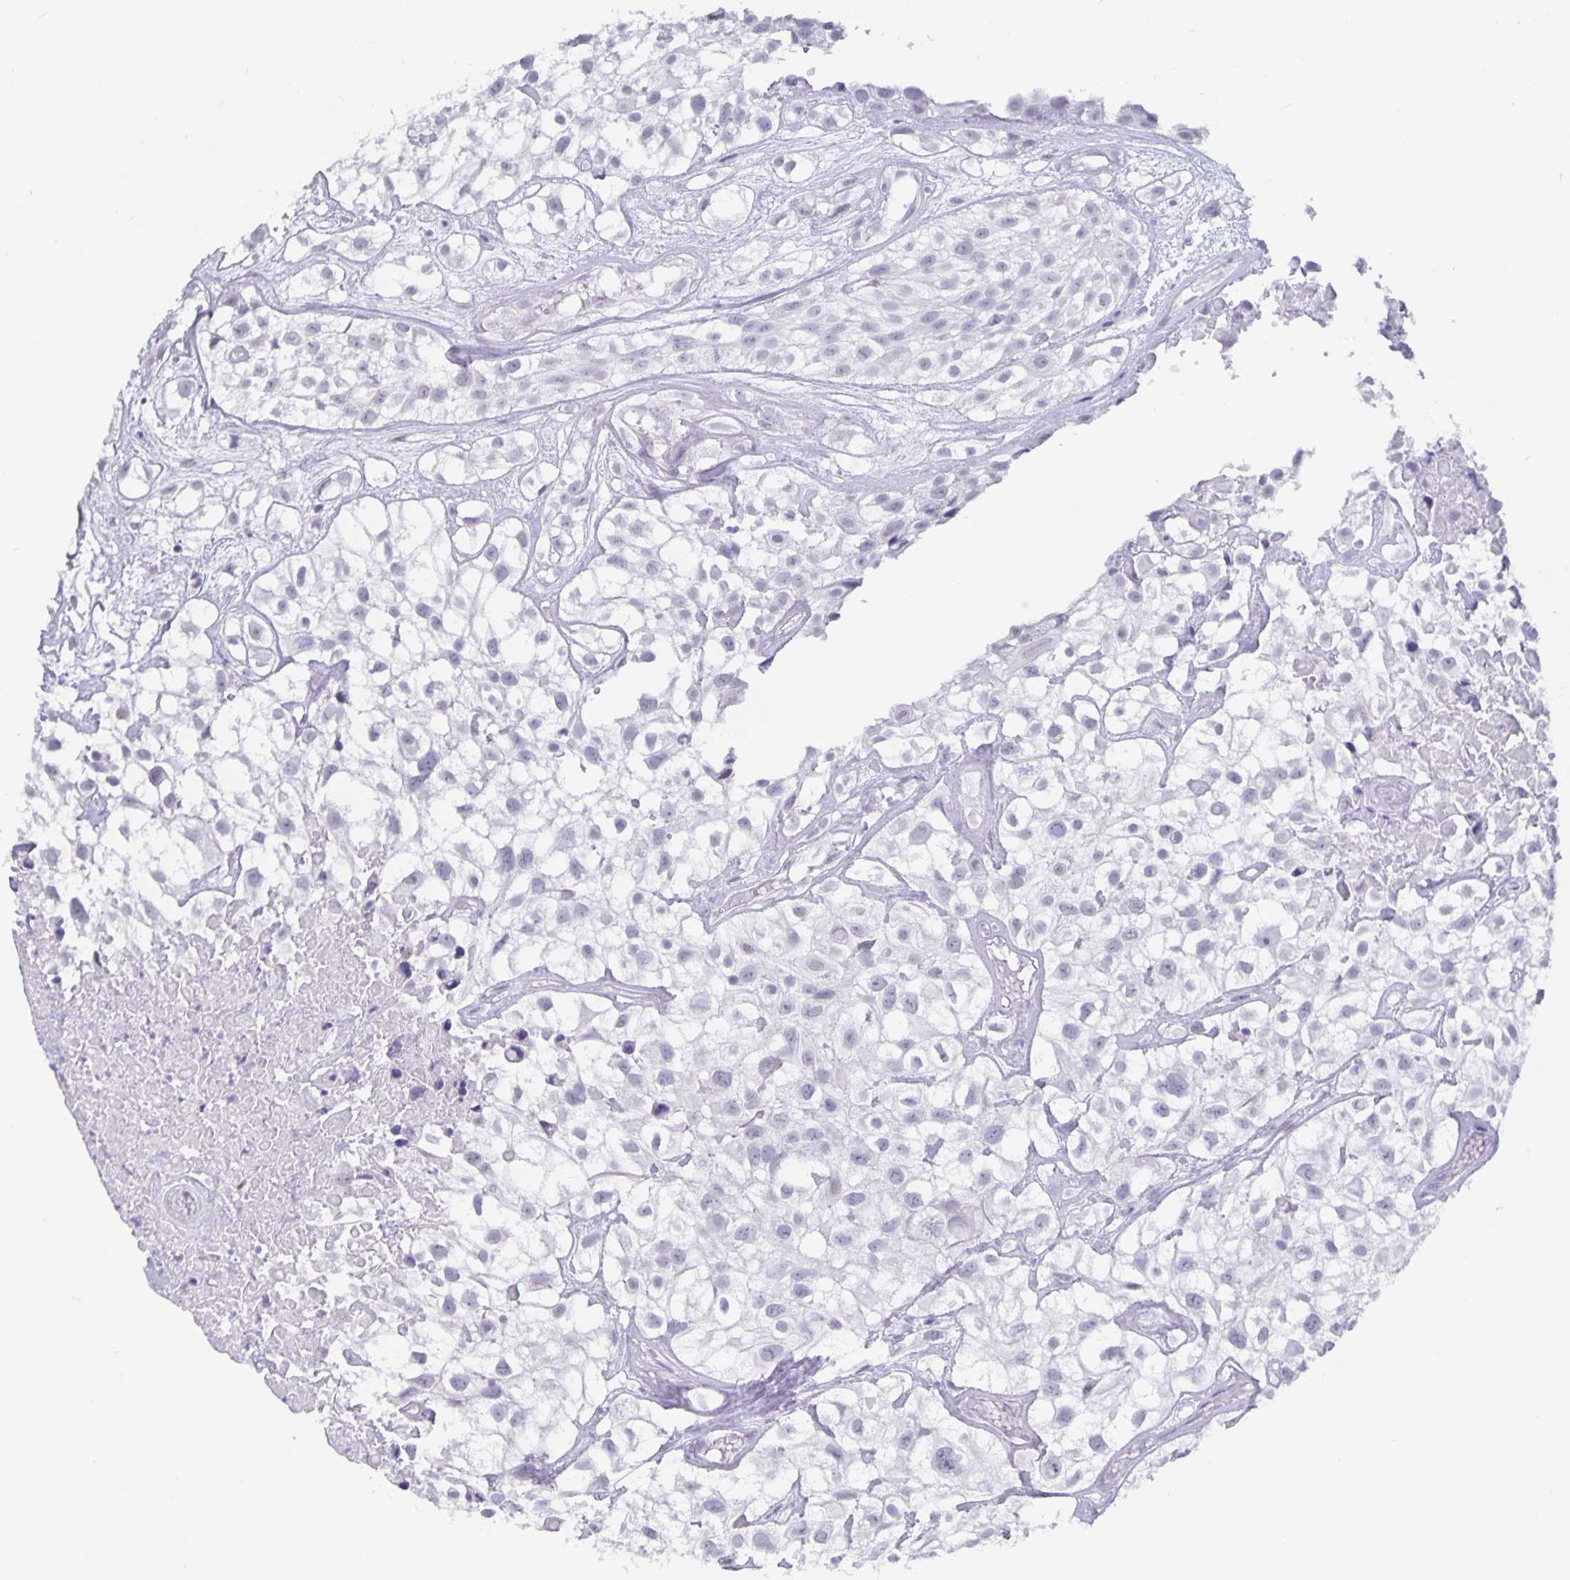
{"staining": {"intensity": "negative", "quantity": "none", "location": "none"}, "tissue": "urothelial cancer", "cell_type": "Tumor cells", "image_type": "cancer", "snomed": [{"axis": "morphology", "description": "Urothelial carcinoma, High grade"}, {"axis": "topography", "description": "Urinary bladder"}], "caption": "The image shows no staining of tumor cells in high-grade urothelial carcinoma.", "gene": "OLIG2", "patient": {"sex": "male", "age": 56}}